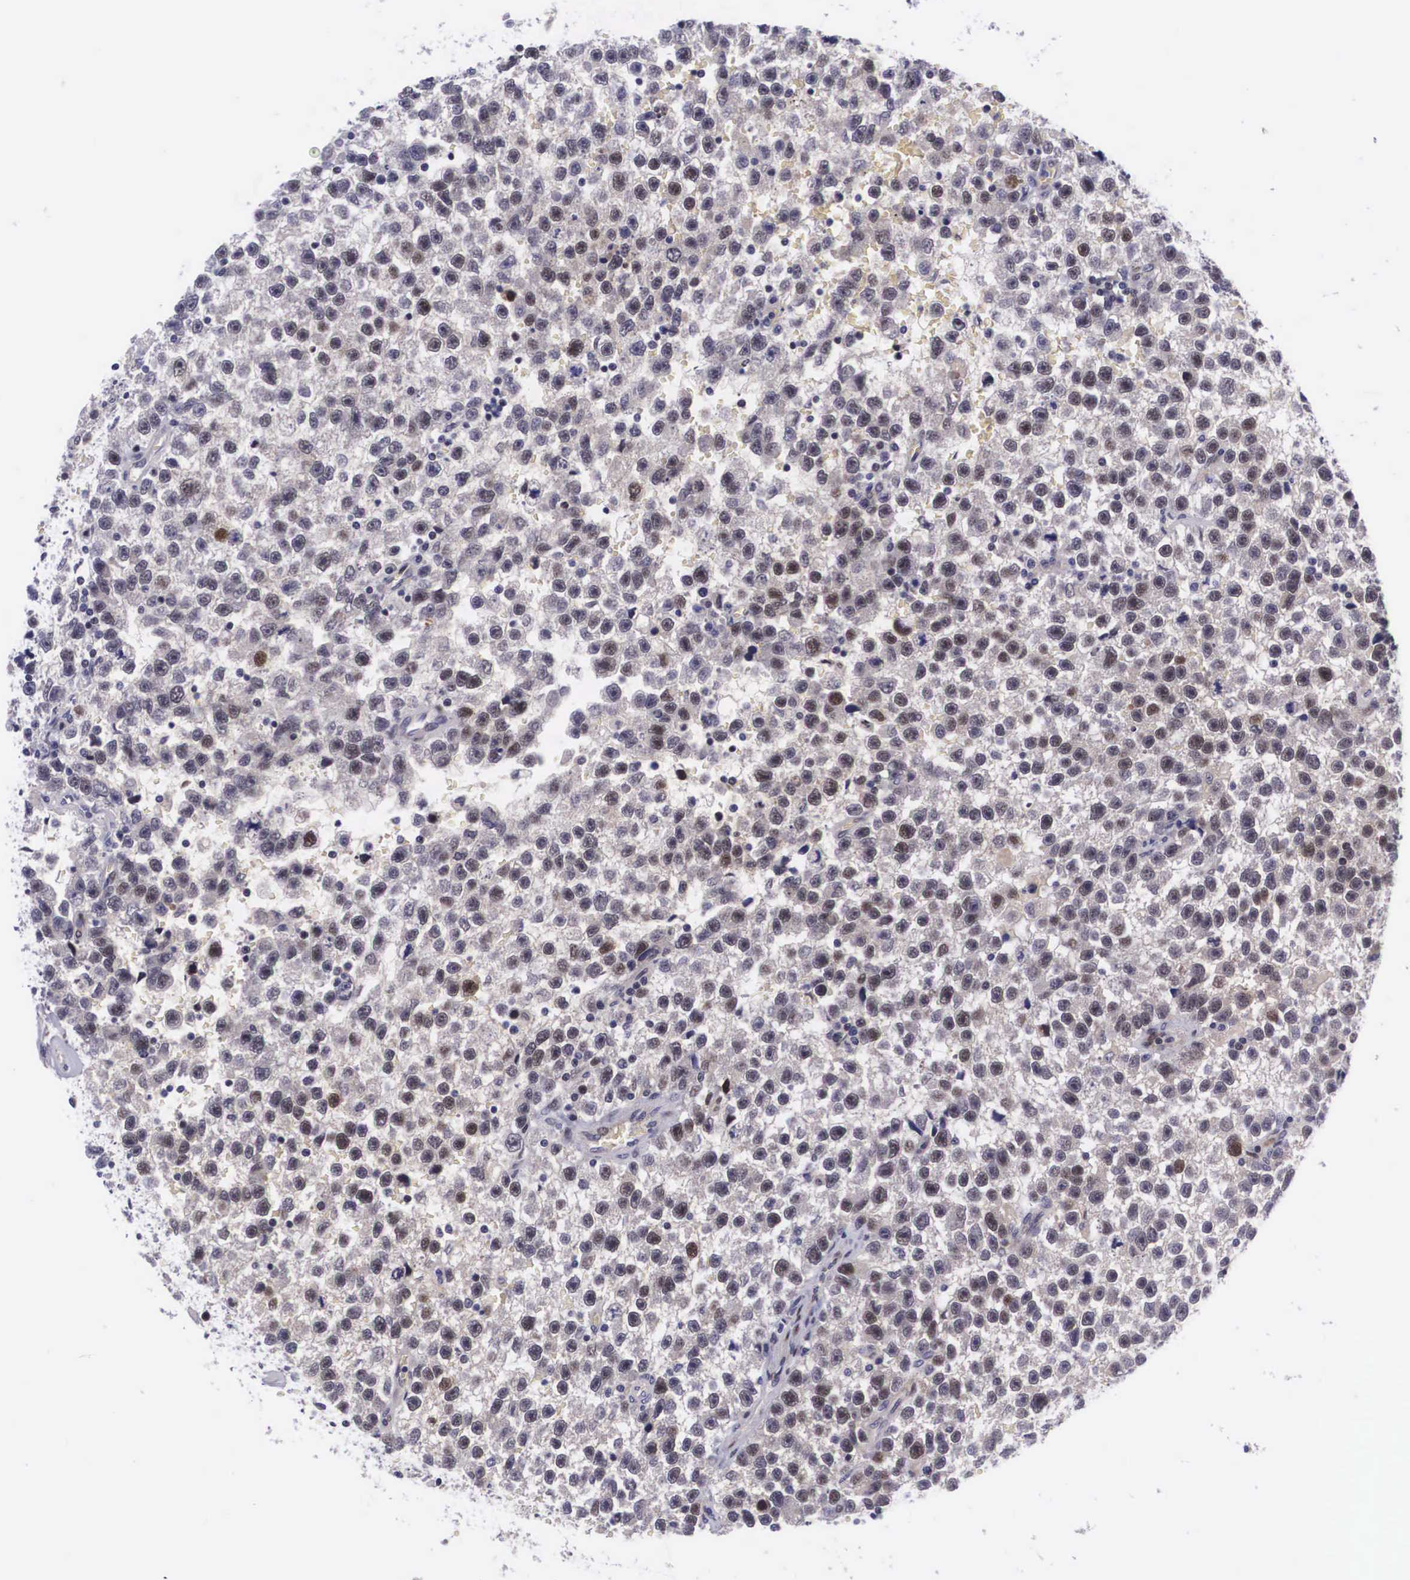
{"staining": {"intensity": "weak", "quantity": "25%-75%", "location": "nuclear"}, "tissue": "testis cancer", "cell_type": "Tumor cells", "image_type": "cancer", "snomed": [{"axis": "morphology", "description": "Seminoma, NOS"}, {"axis": "topography", "description": "Testis"}], "caption": "Tumor cells reveal weak nuclear positivity in approximately 25%-75% of cells in testis seminoma. The staining was performed using DAB (3,3'-diaminobenzidine), with brown indicating positive protein expression. Nuclei are stained blue with hematoxylin.", "gene": "EMID1", "patient": {"sex": "male", "age": 33}}